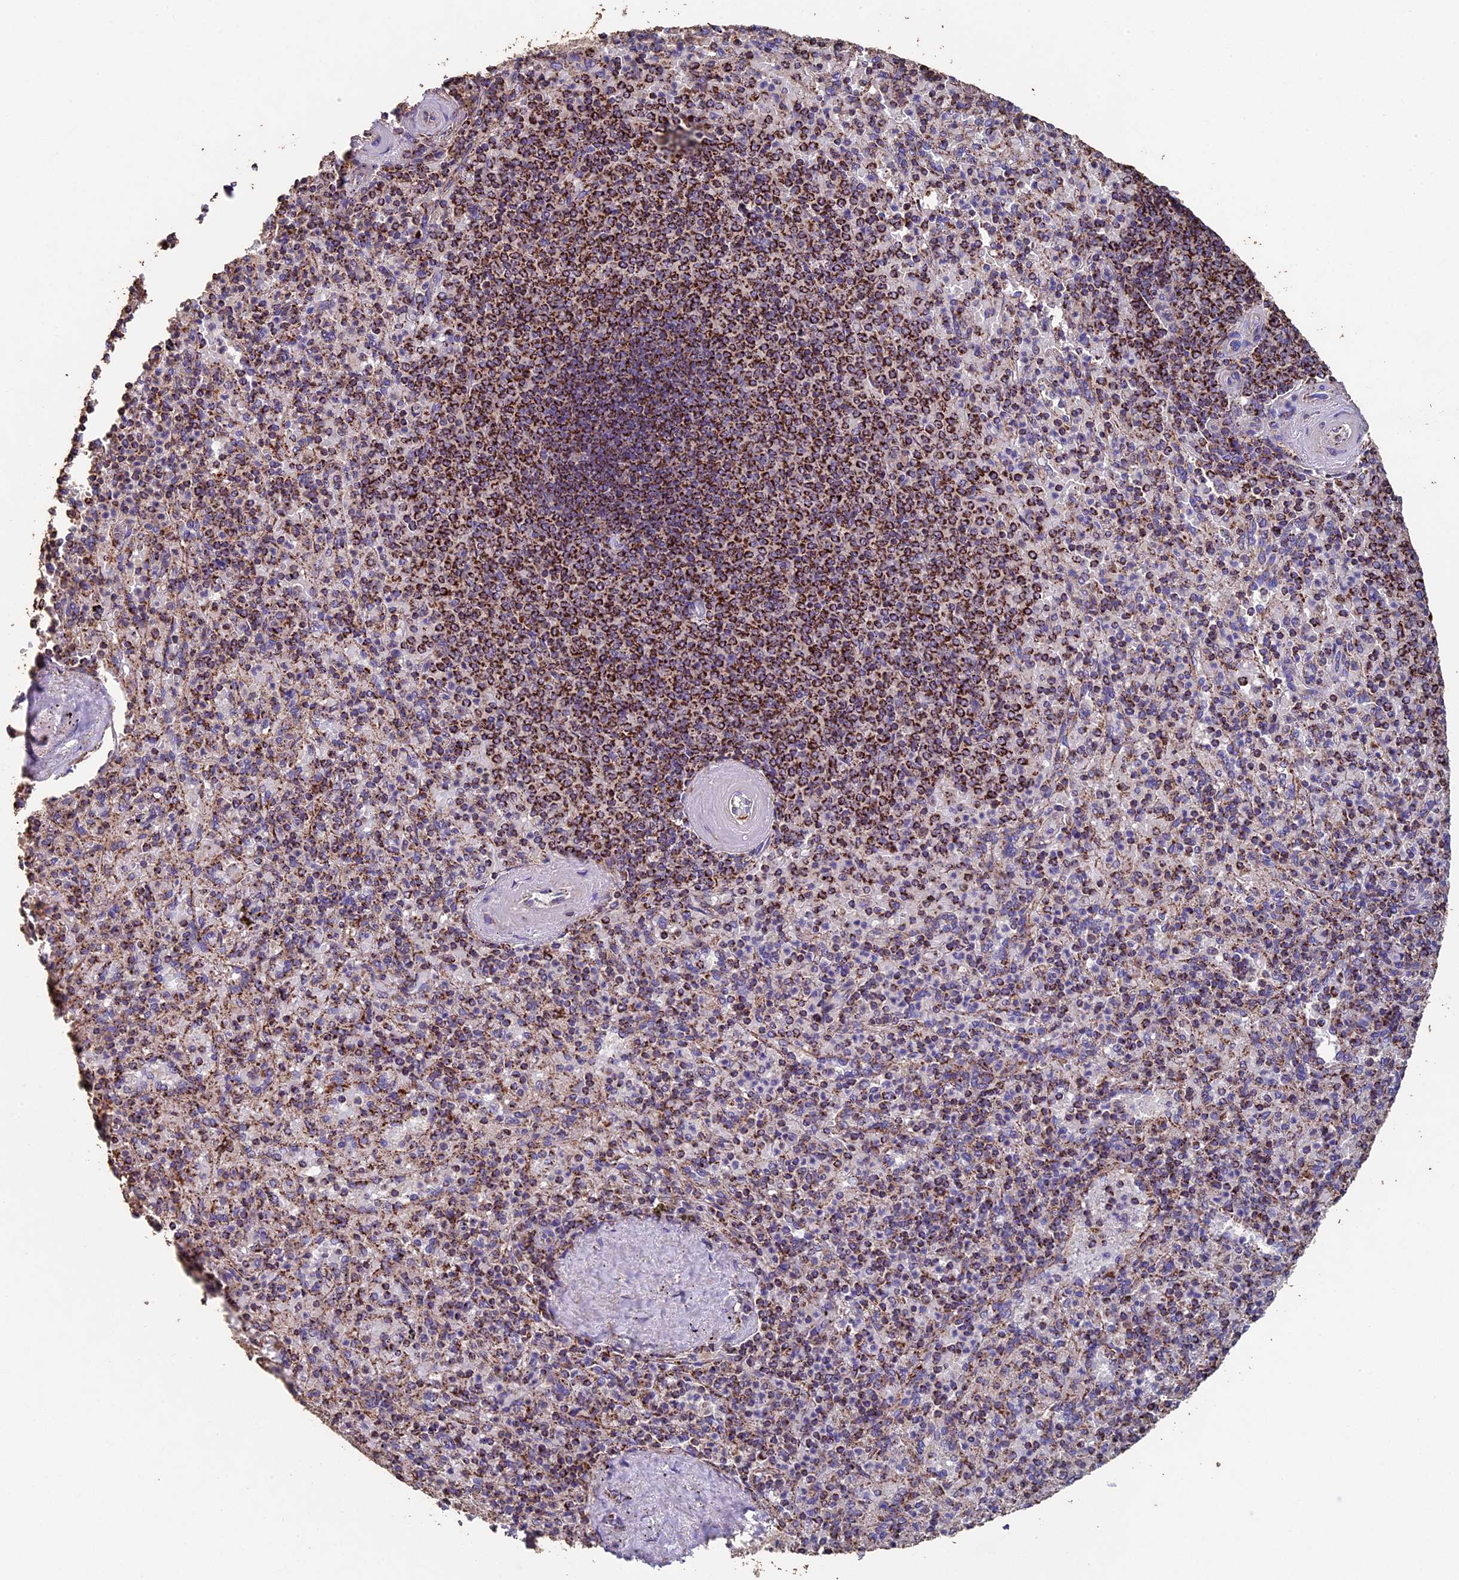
{"staining": {"intensity": "moderate", "quantity": "25%-75%", "location": "cytoplasmic/membranous"}, "tissue": "spleen", "cell_type": "Cells in red pulp", "image_type": "normal", "snomed": [{"axis": "morphology", "description": "Normal tissue, NOS"}, {"axis": "topography", "description": "Spleen"}], "caption": "Protein analysis of normal spleen reveals moderate cytoplasmic/membranous positivity in approximately 25%-75% of cells in red pulp.", "gene": "ADAT1", "patient": {"sex": "male", "age": 82}}